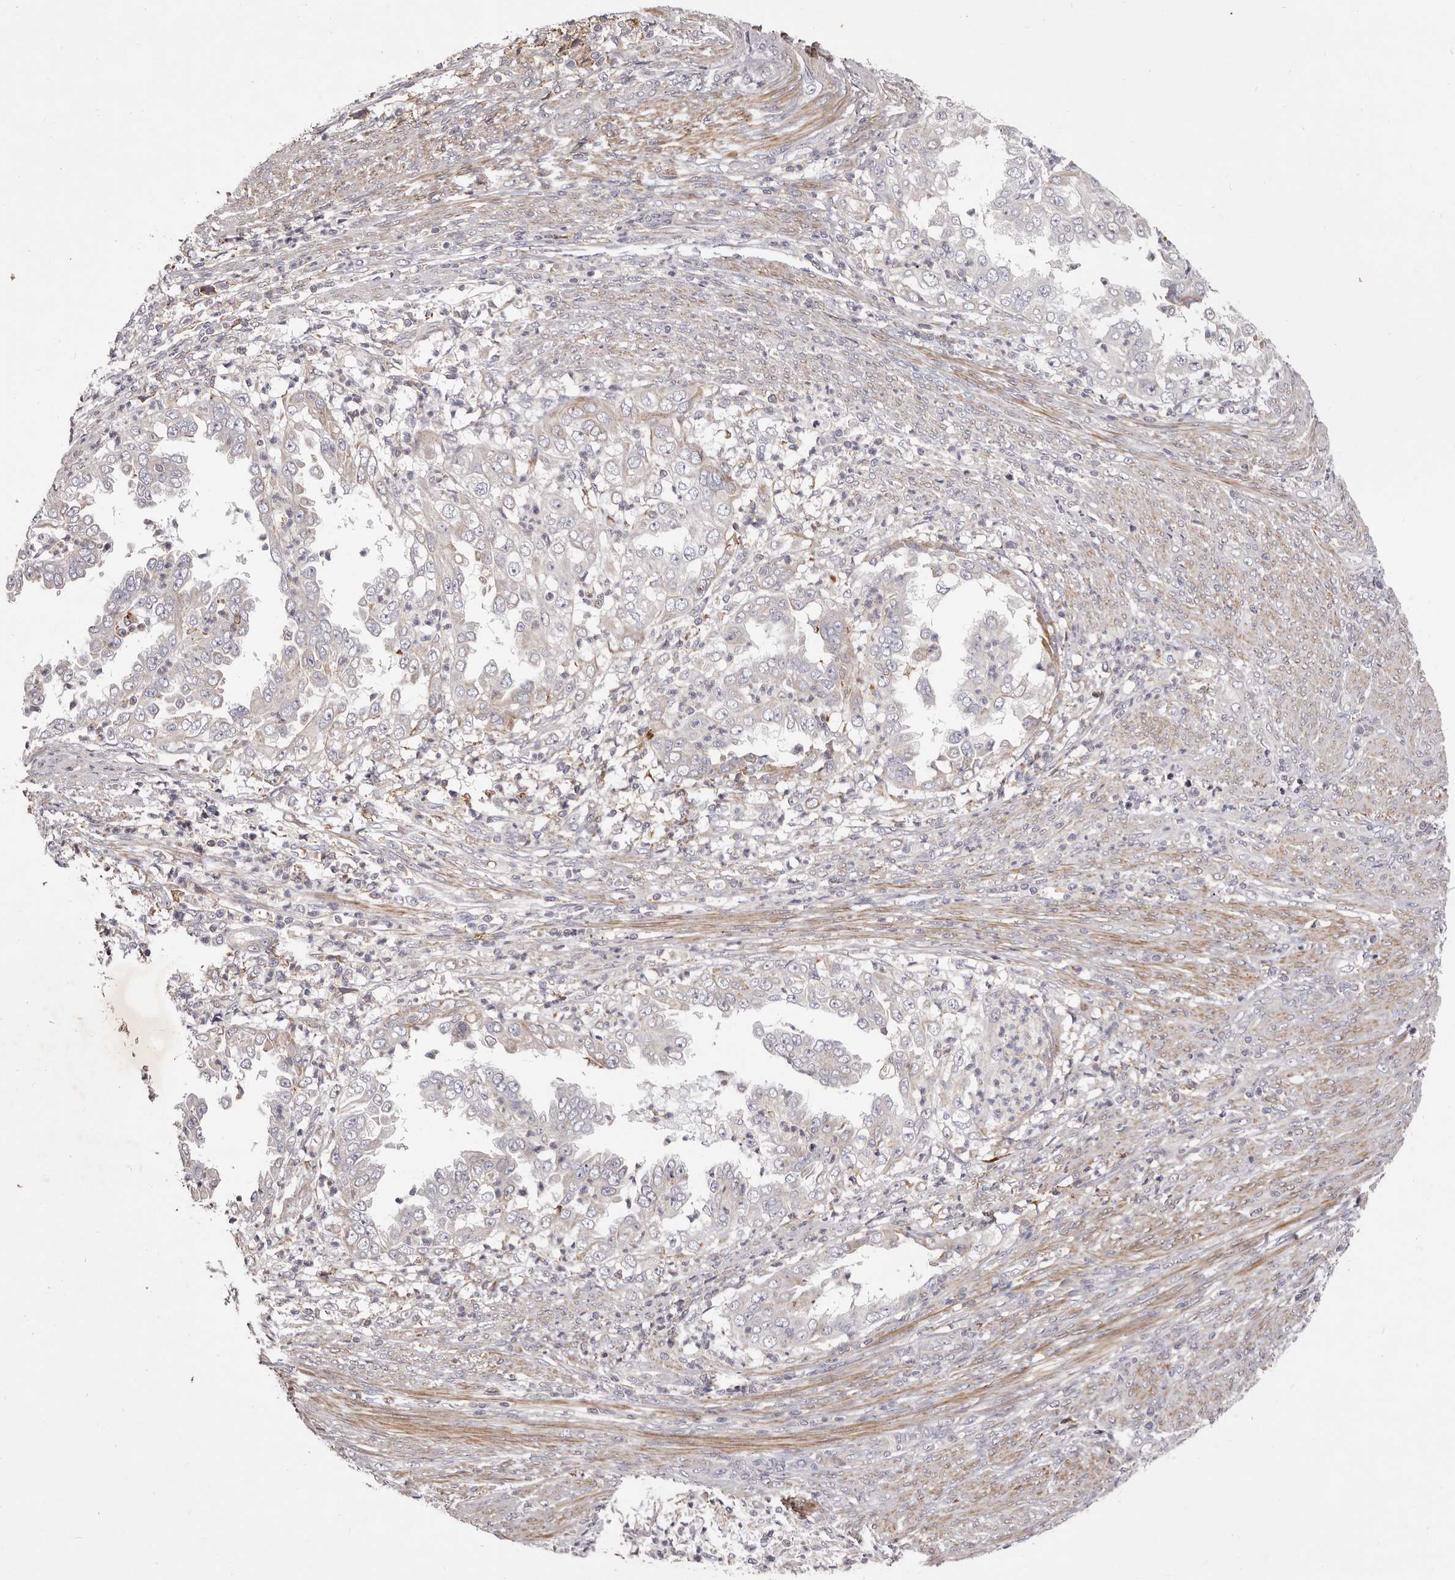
{"staining": {"intensity": "weak", "quantity": "<25%", "location": "cytoplasmic/membranous"}, "tissue": "endometrial cancer", "cell_type": "Tumor cells", "image_type": "cancer", "snomed": [{"axis": "morphology", "description": "Adenocarcinoma, NOS"}, {"axis": "topography", "description": "Endometrium"}], "caption": "The immunohistochemistry histopathology image has no significant expression in tumor cells of endometrial cancer (adenocarcinoma) tissue. Nuclei are stained in blue.", "gene": "ALPK1", "patient": {"sex": "female", "age": 85}}